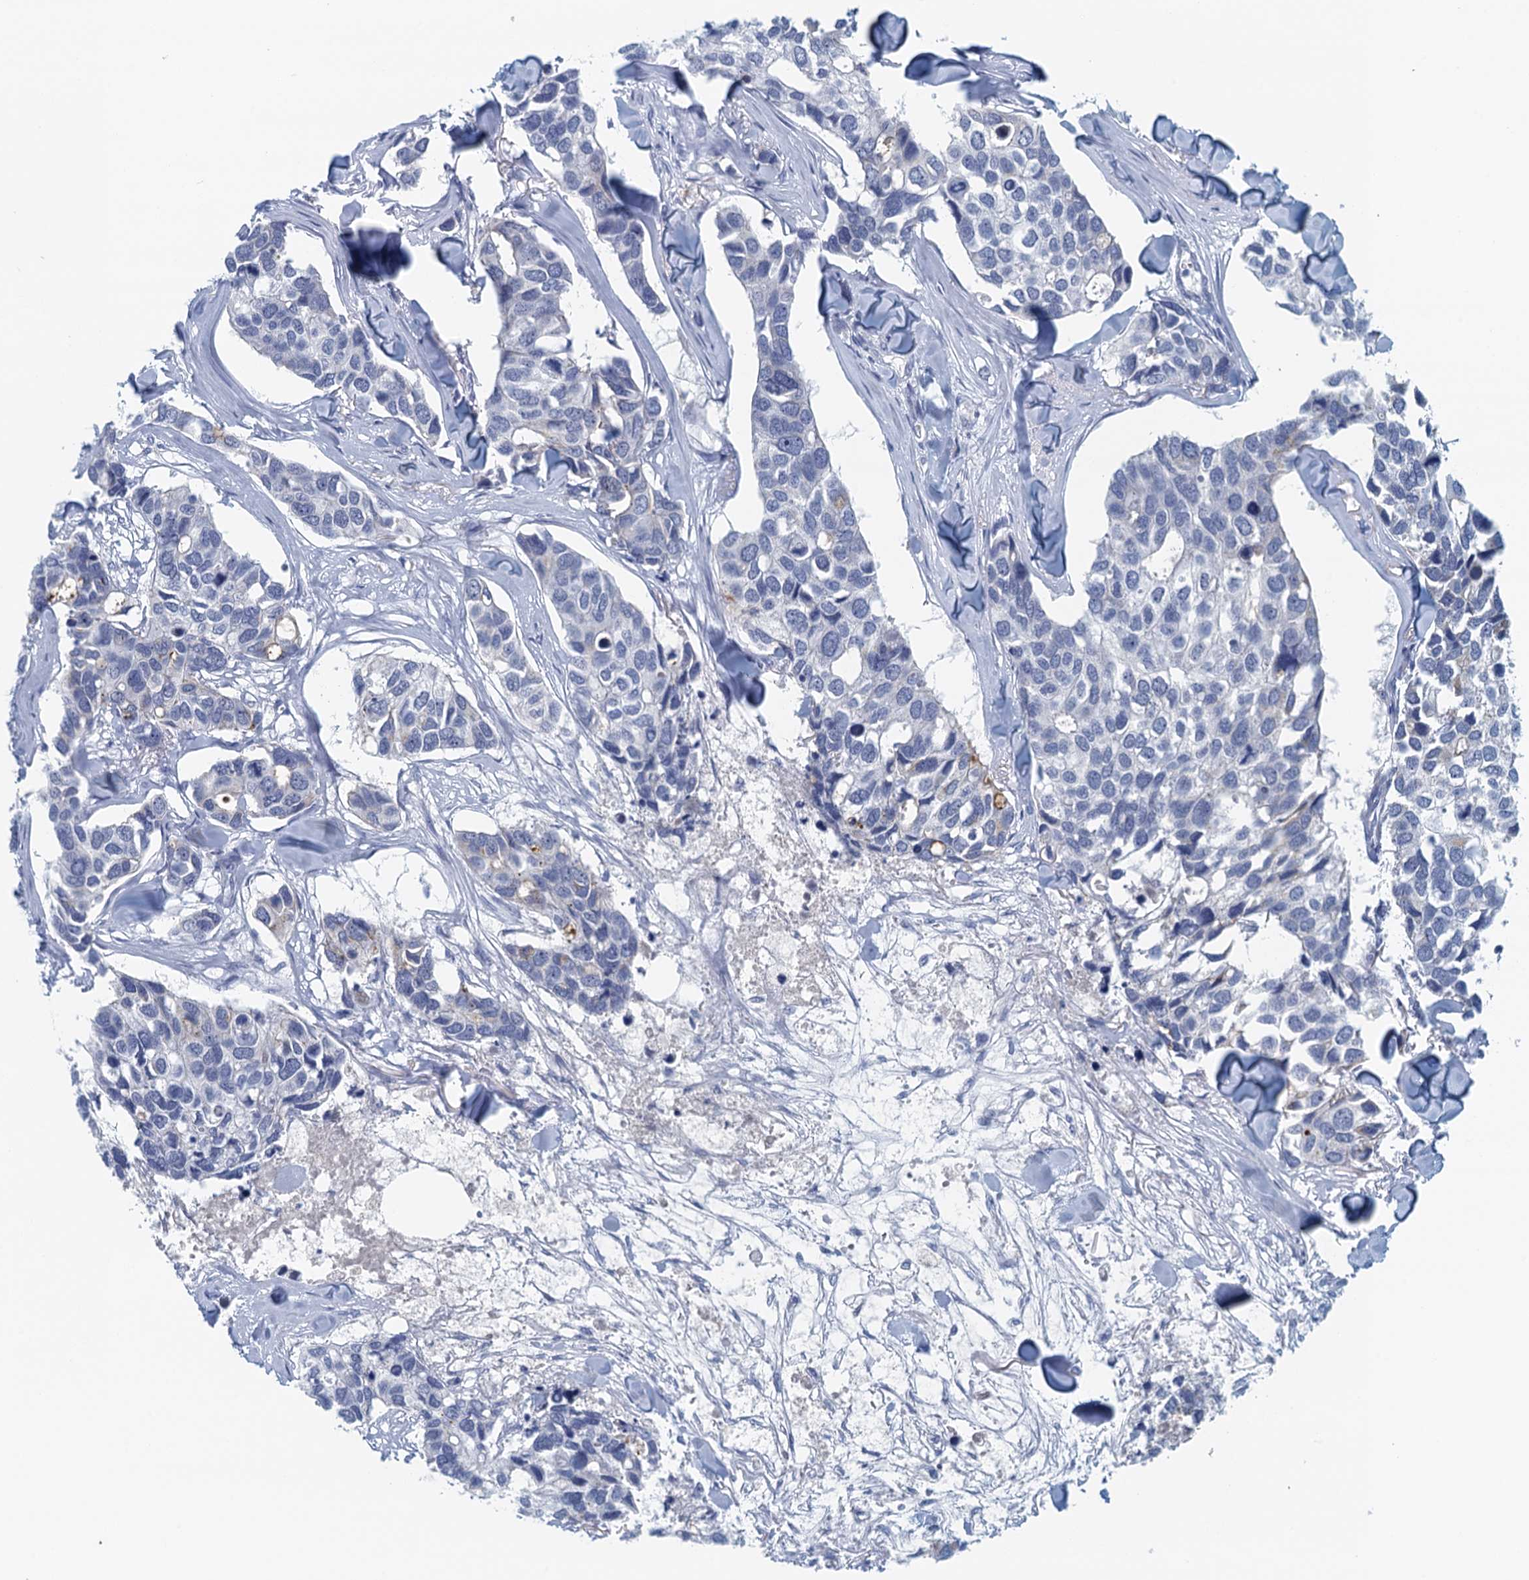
{"staining": {"intensity": "negative", "quantity": "none", "location": "none"}, "tissue": "breast cancer", "cell_type": "Tumor cells", "image_type": "cancer", "snomed": [{"axis": "morphology", "description": "Duct carcinoma"}, {"axis": "topography", "description": "Breast"}], "caption": "Immunohistochemistry (IHC) image of neoplastic tissue: intraductal carcinoma (breast) stained with DAB (3,3'-diaminobenzidine) demonstrates no significant protein positivity in tumor cells.", "gene": "NUBP2", "patient": {"sex": "female", "age": 83}}